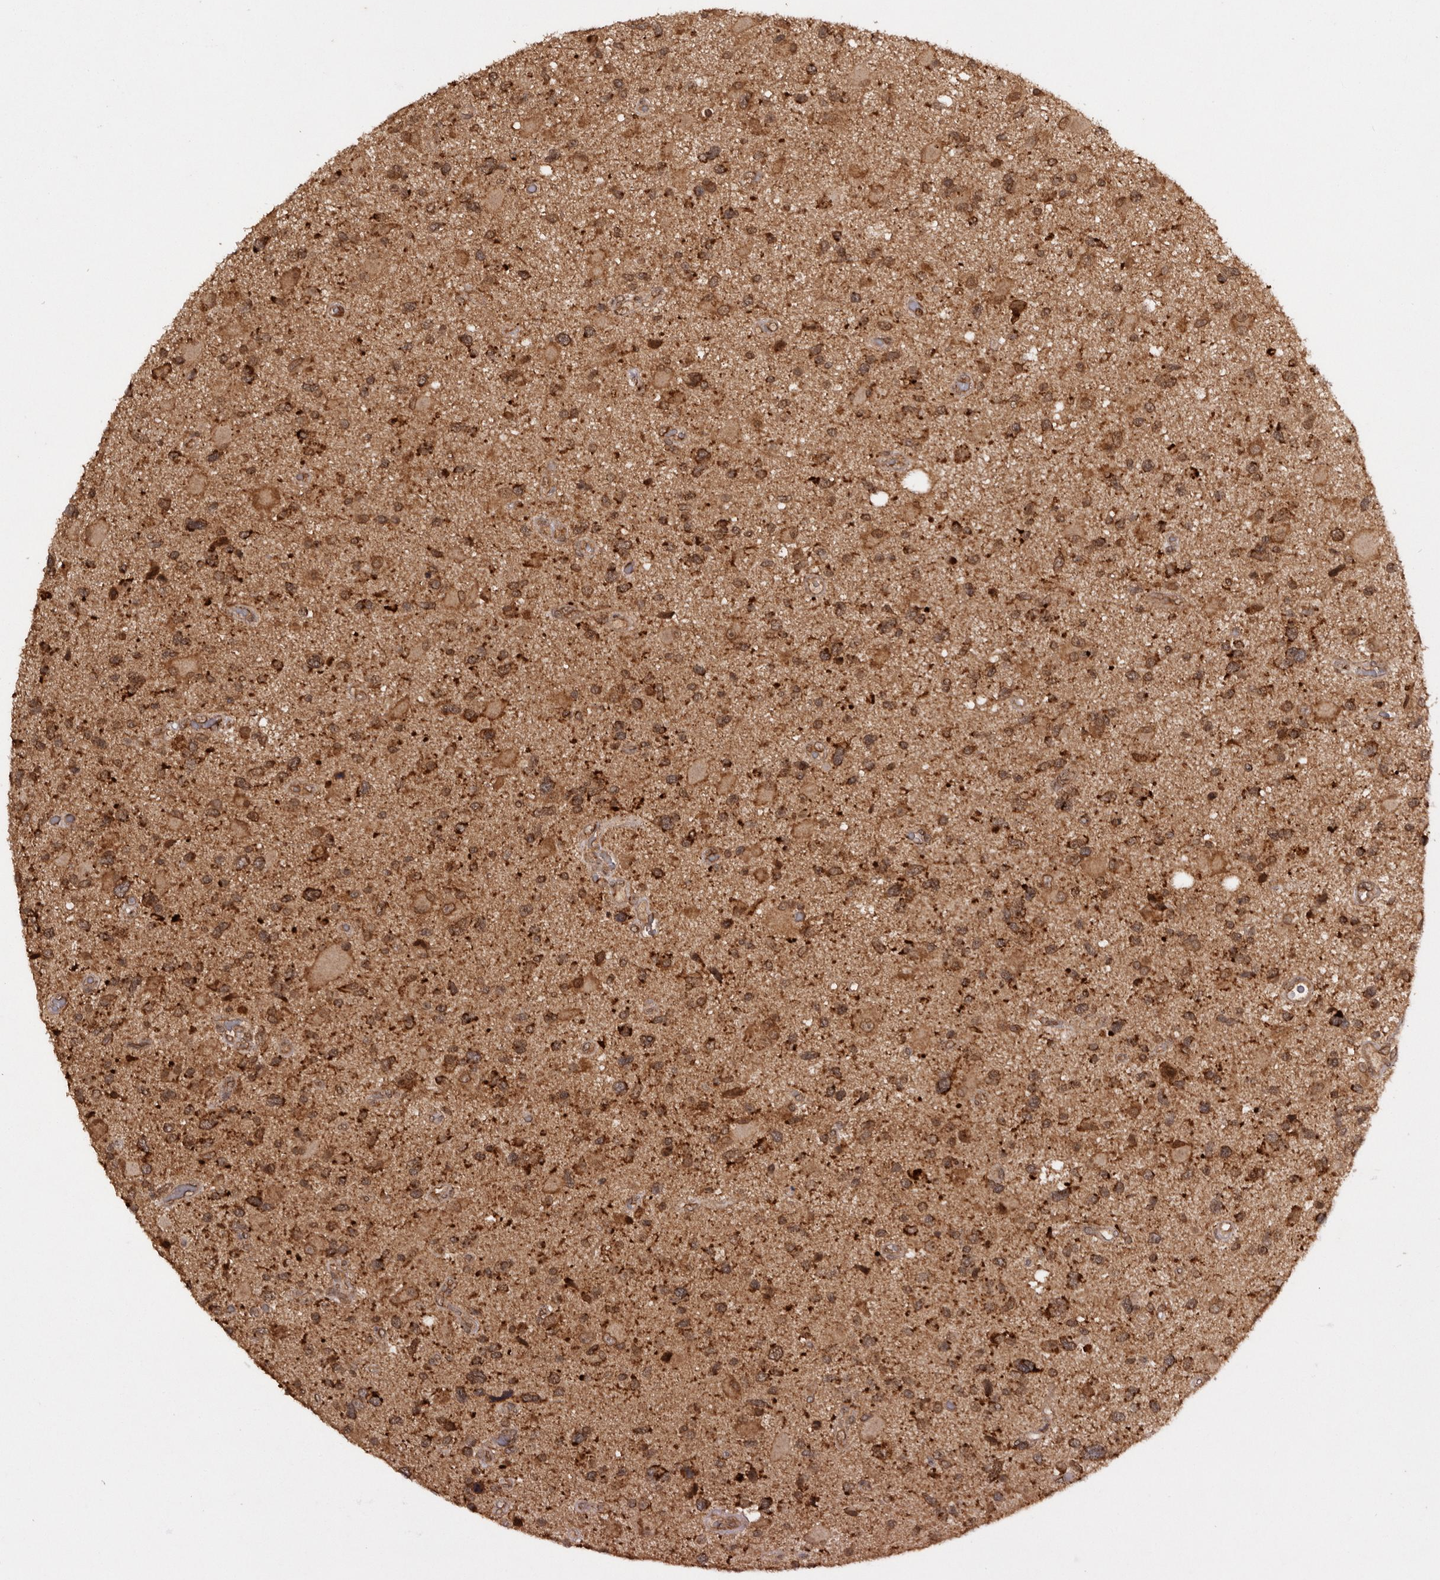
{"staining": {"intensity": "moderate", "quantity": ">75%", "location": "cytoplasmic/membranous,nuclear"}, "tissue": "glioma", "cell_type": "Tumor cells", "image_type": "cancer", "snomed": [{"axis": "morphology", "description": "Glioma, malignant, High grade"}, {"axis": "topography", "description": "Brain"}], "caption": "Protein expression analysis of malignant glioma (high-grade) reveals moderate cytoplasmic/membranous and nuclear staining in about >75% of tumor cells.", "gene": "TARS2", "patient": {"sex": "male", "age": 33}}